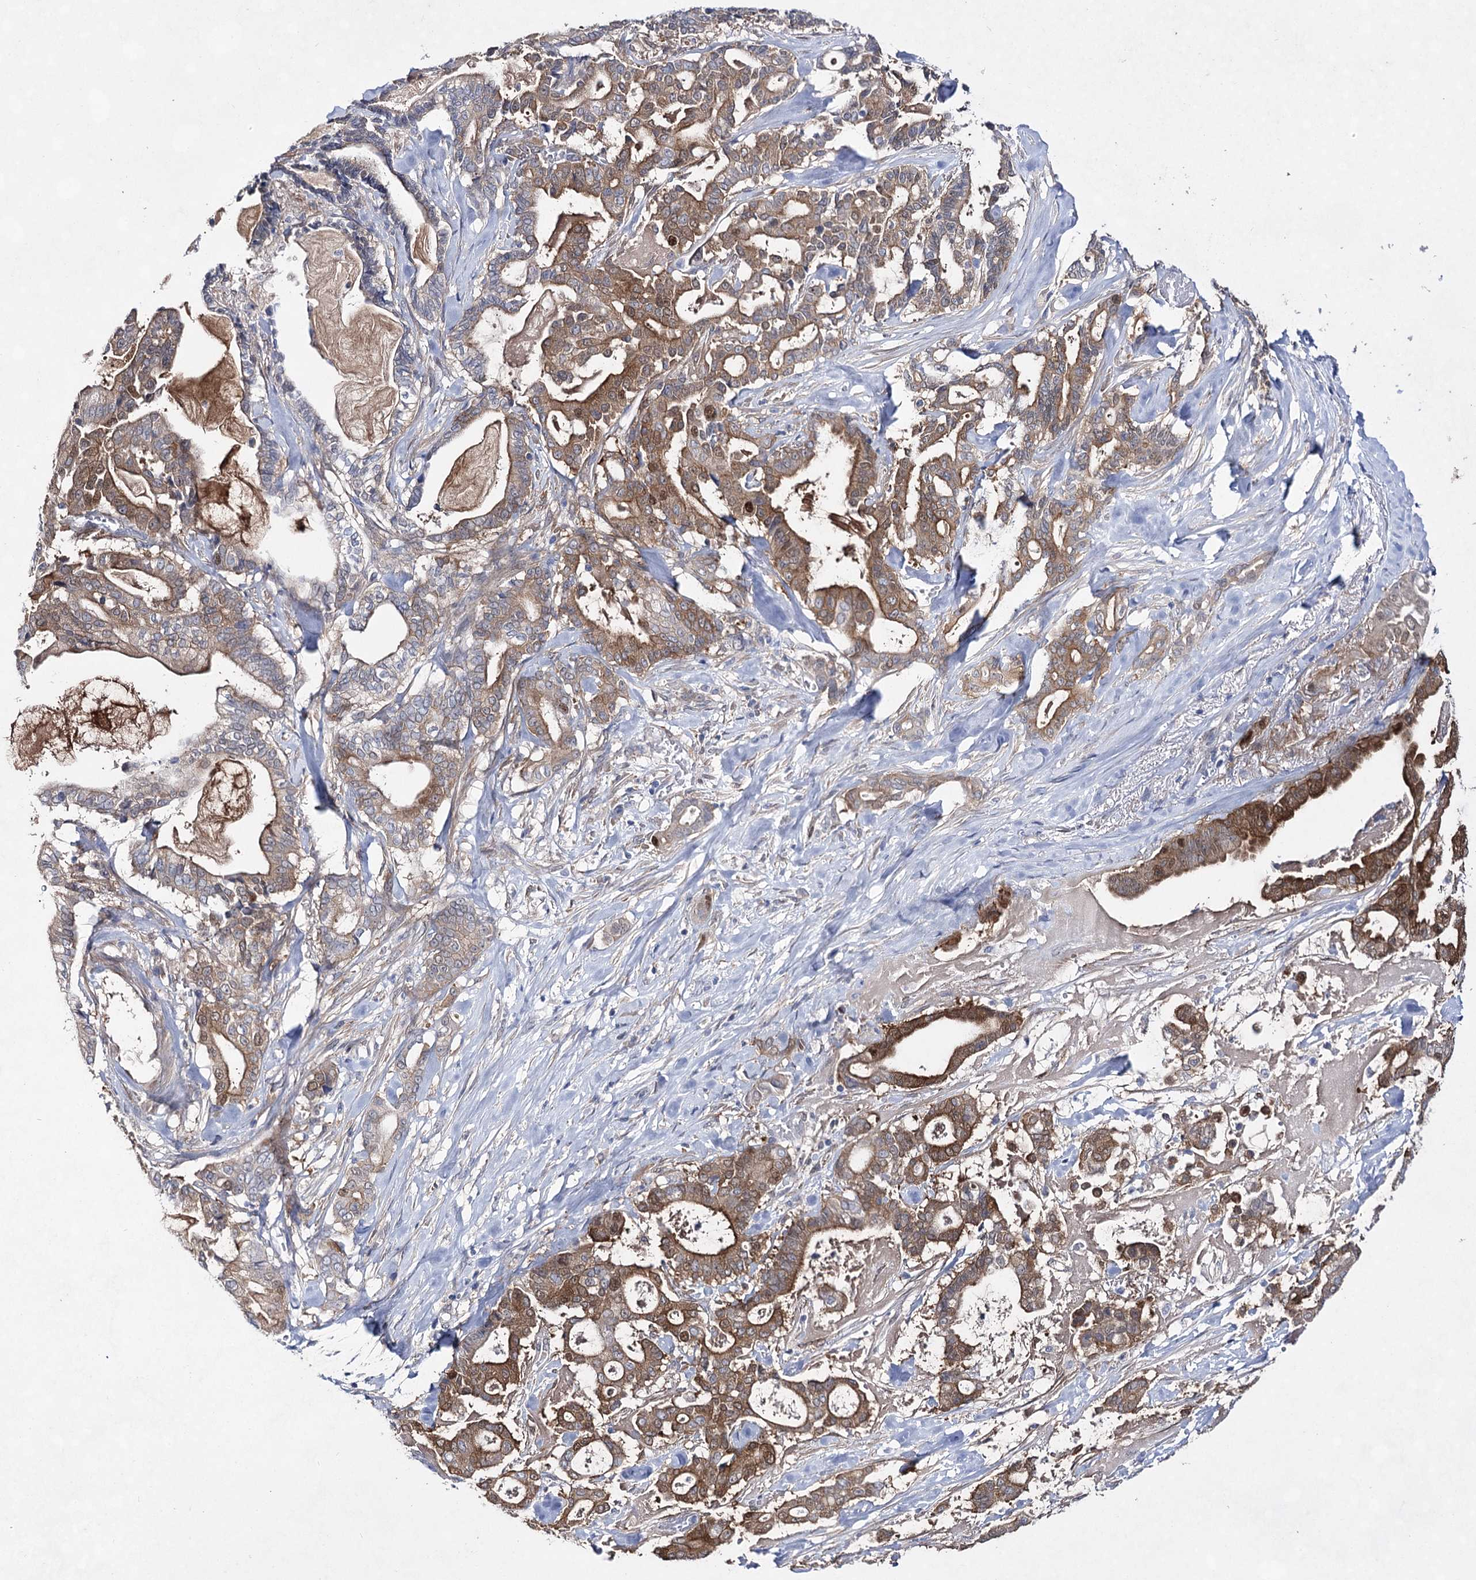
{"staining": {"intensity": "moderate", "quantity": ">75%", "location": "cytoplasmic/membranous"}, "tissue": "pancreatic cancer", "cell_type": "Tumor cells", "image_type": "cancer", "snomed": [{"axis": "morphology", "description": "Adenocarcinoma, NOS"}, {"axis": "topography", "description": "Pancreas"}], "caption": "Immunohistochemical staining of human adenocarcinoma (pancreatic) shows moderate cytoplasmic/membranous protein staining in about >75% of tumor cells.", "gene": "UGDH", "patient": {"sex": "male", "age": 63}}